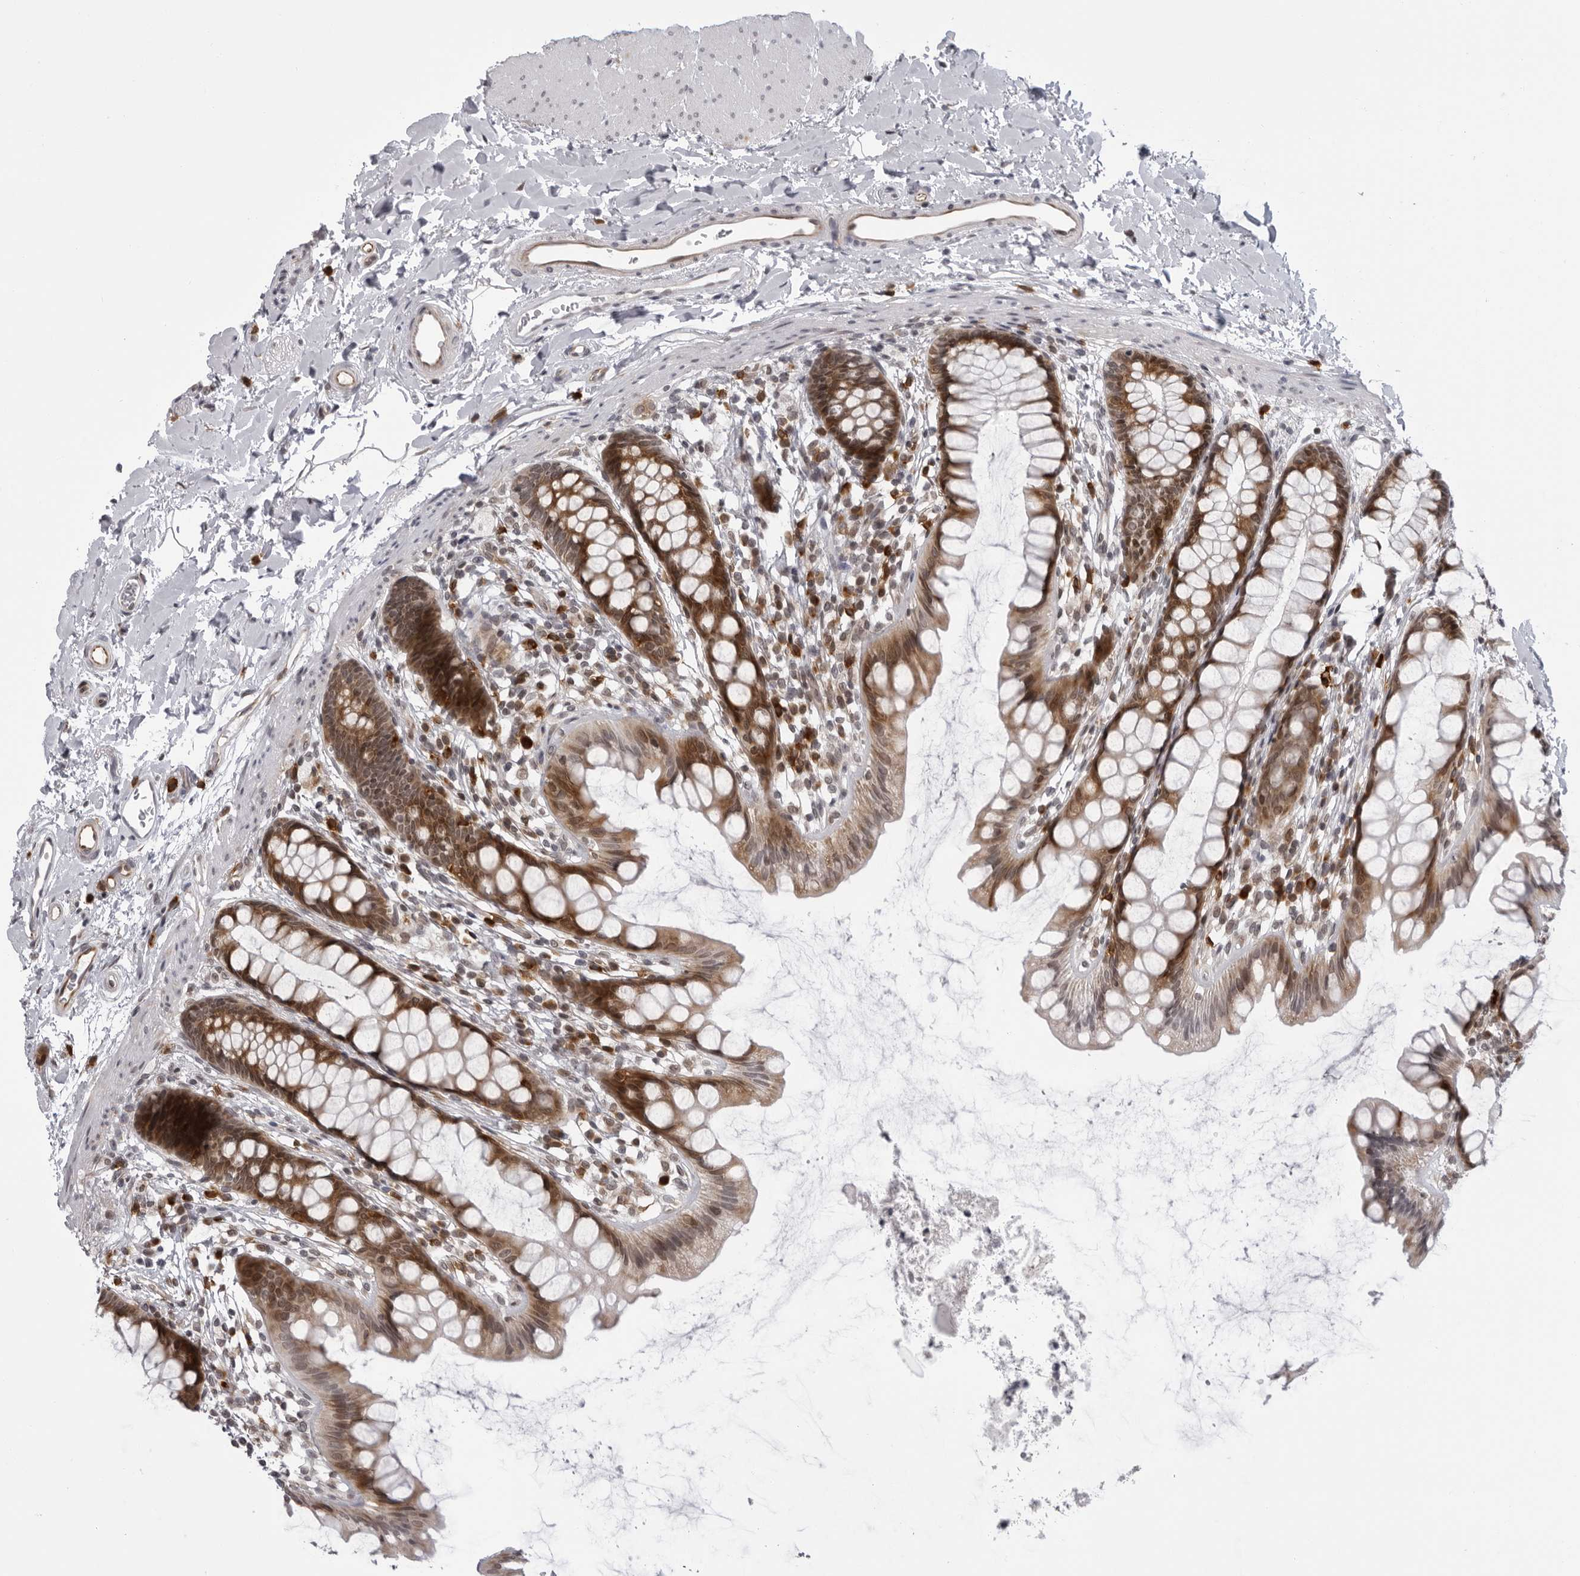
{"staining": {"intensity": "strong", "quantity": ">75%", "location": "cytoplasmic/membranous"}, "tissue": "rectum", "cell_type": "Glandular cells", "image_type": "normal", "snomed": [{"axis": "morphology", "description": "Normal tissue, NOS"}, {"axis": "topography", "description": "Rectum"}], "caption": "High-power microscopy captured an immunohistochemistry image of unremarkable rectum, revealing strong cytoplasmic/membranous positivity in approximately >75% of glandular cells. (brown staining indicates protein expression, while blue staining denotes nuclei).", "gene": "GCSAML", "patient": {"sex": "female", "age": 65}}